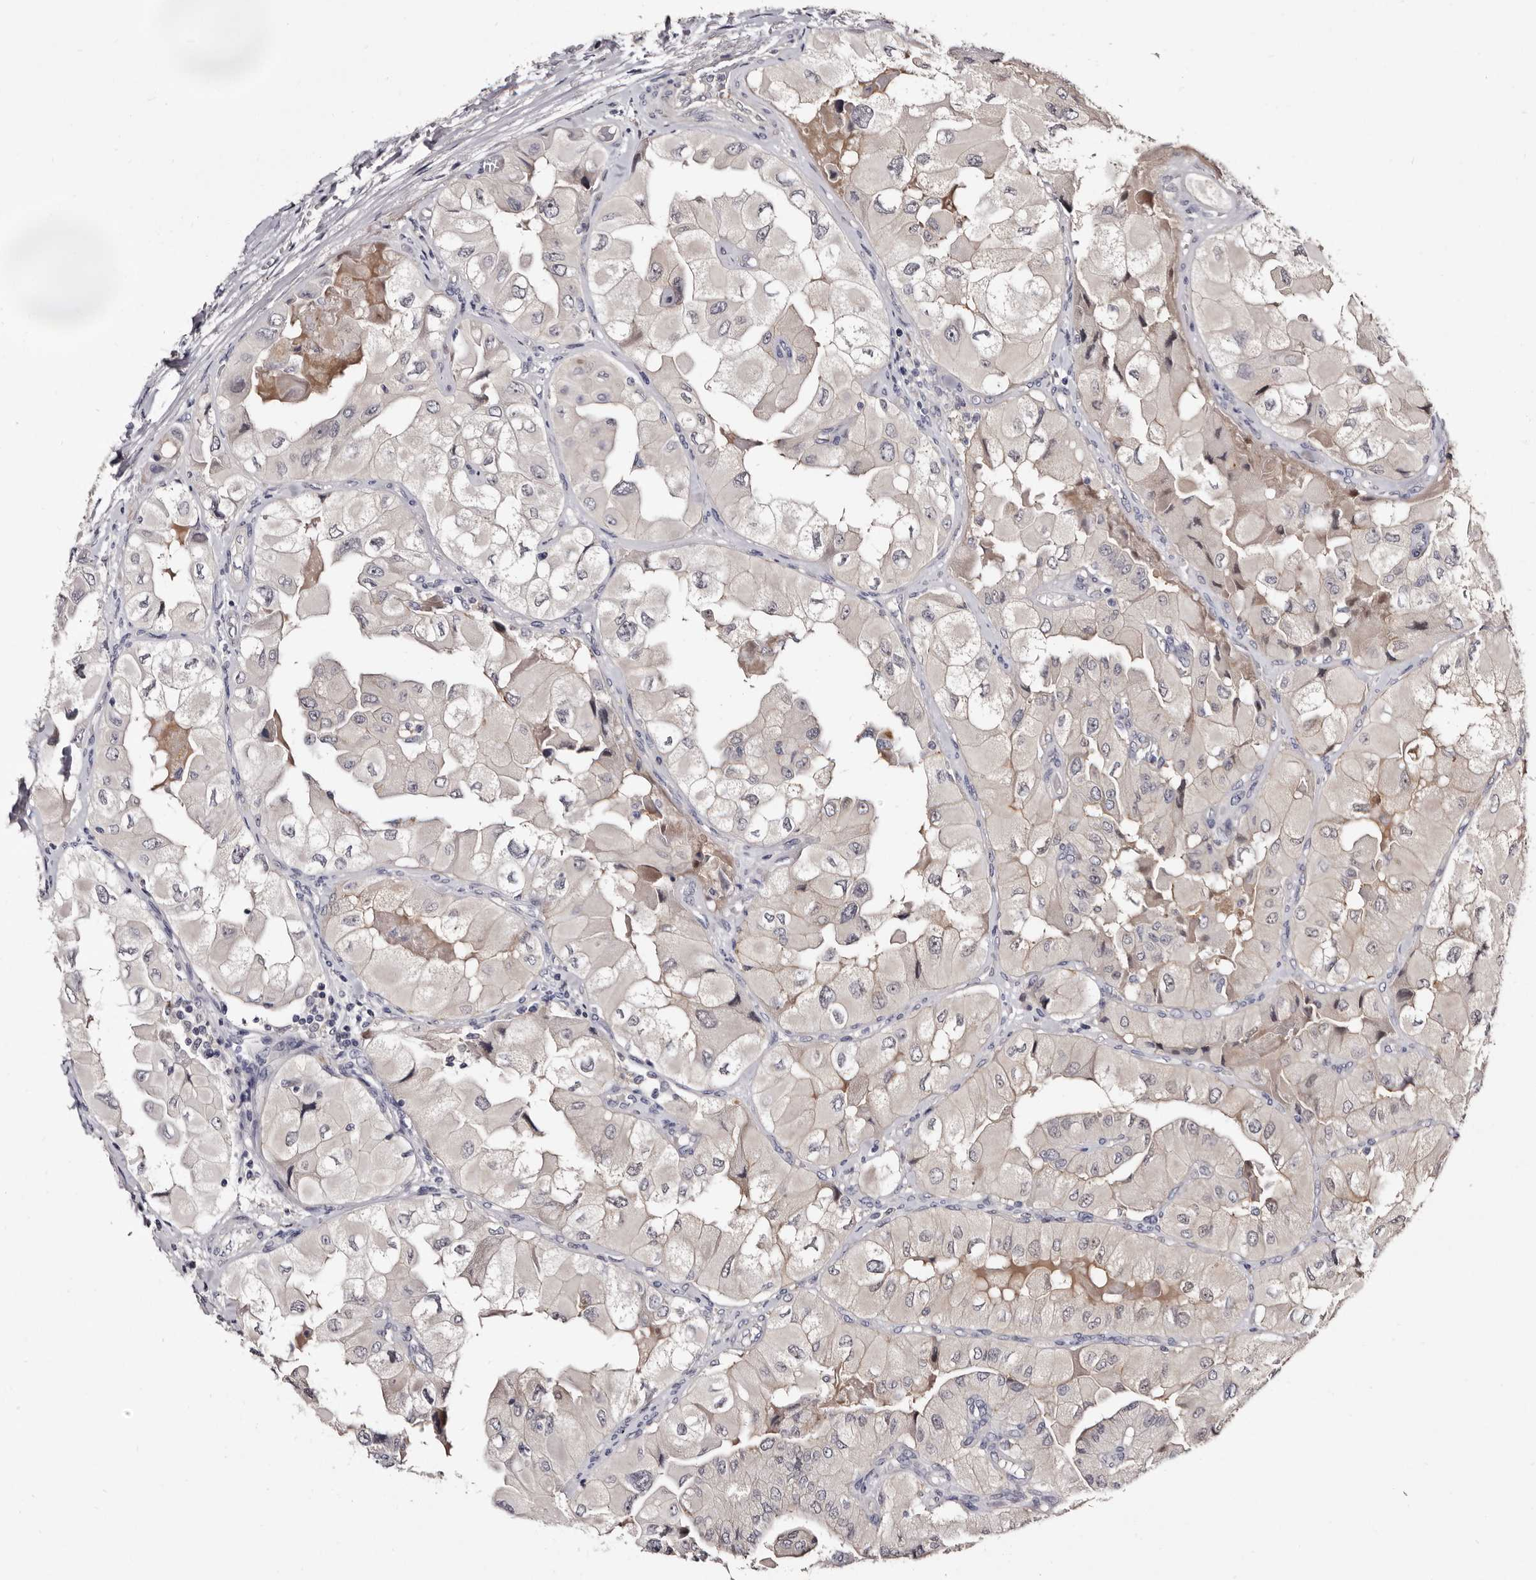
{"staining": {"intensity": "negative", "quantity": "none", "location": "none"}, "tissue": "thyroid cancer", "cell_type": "Tumor cells", "image_type": "cancer", "snomed": [{"axis": "morphology", "description": "Papillary adenocarcinoma, NOS"}, {"axis": "topography", "description": "Thyroid gland"}], "caption": "IHC of human papillary adenocarcinoma (thyroid) displays no expression in tumor cells.", "gene": "LANCL2", "patient": {"sex": "female", "age": 59}}